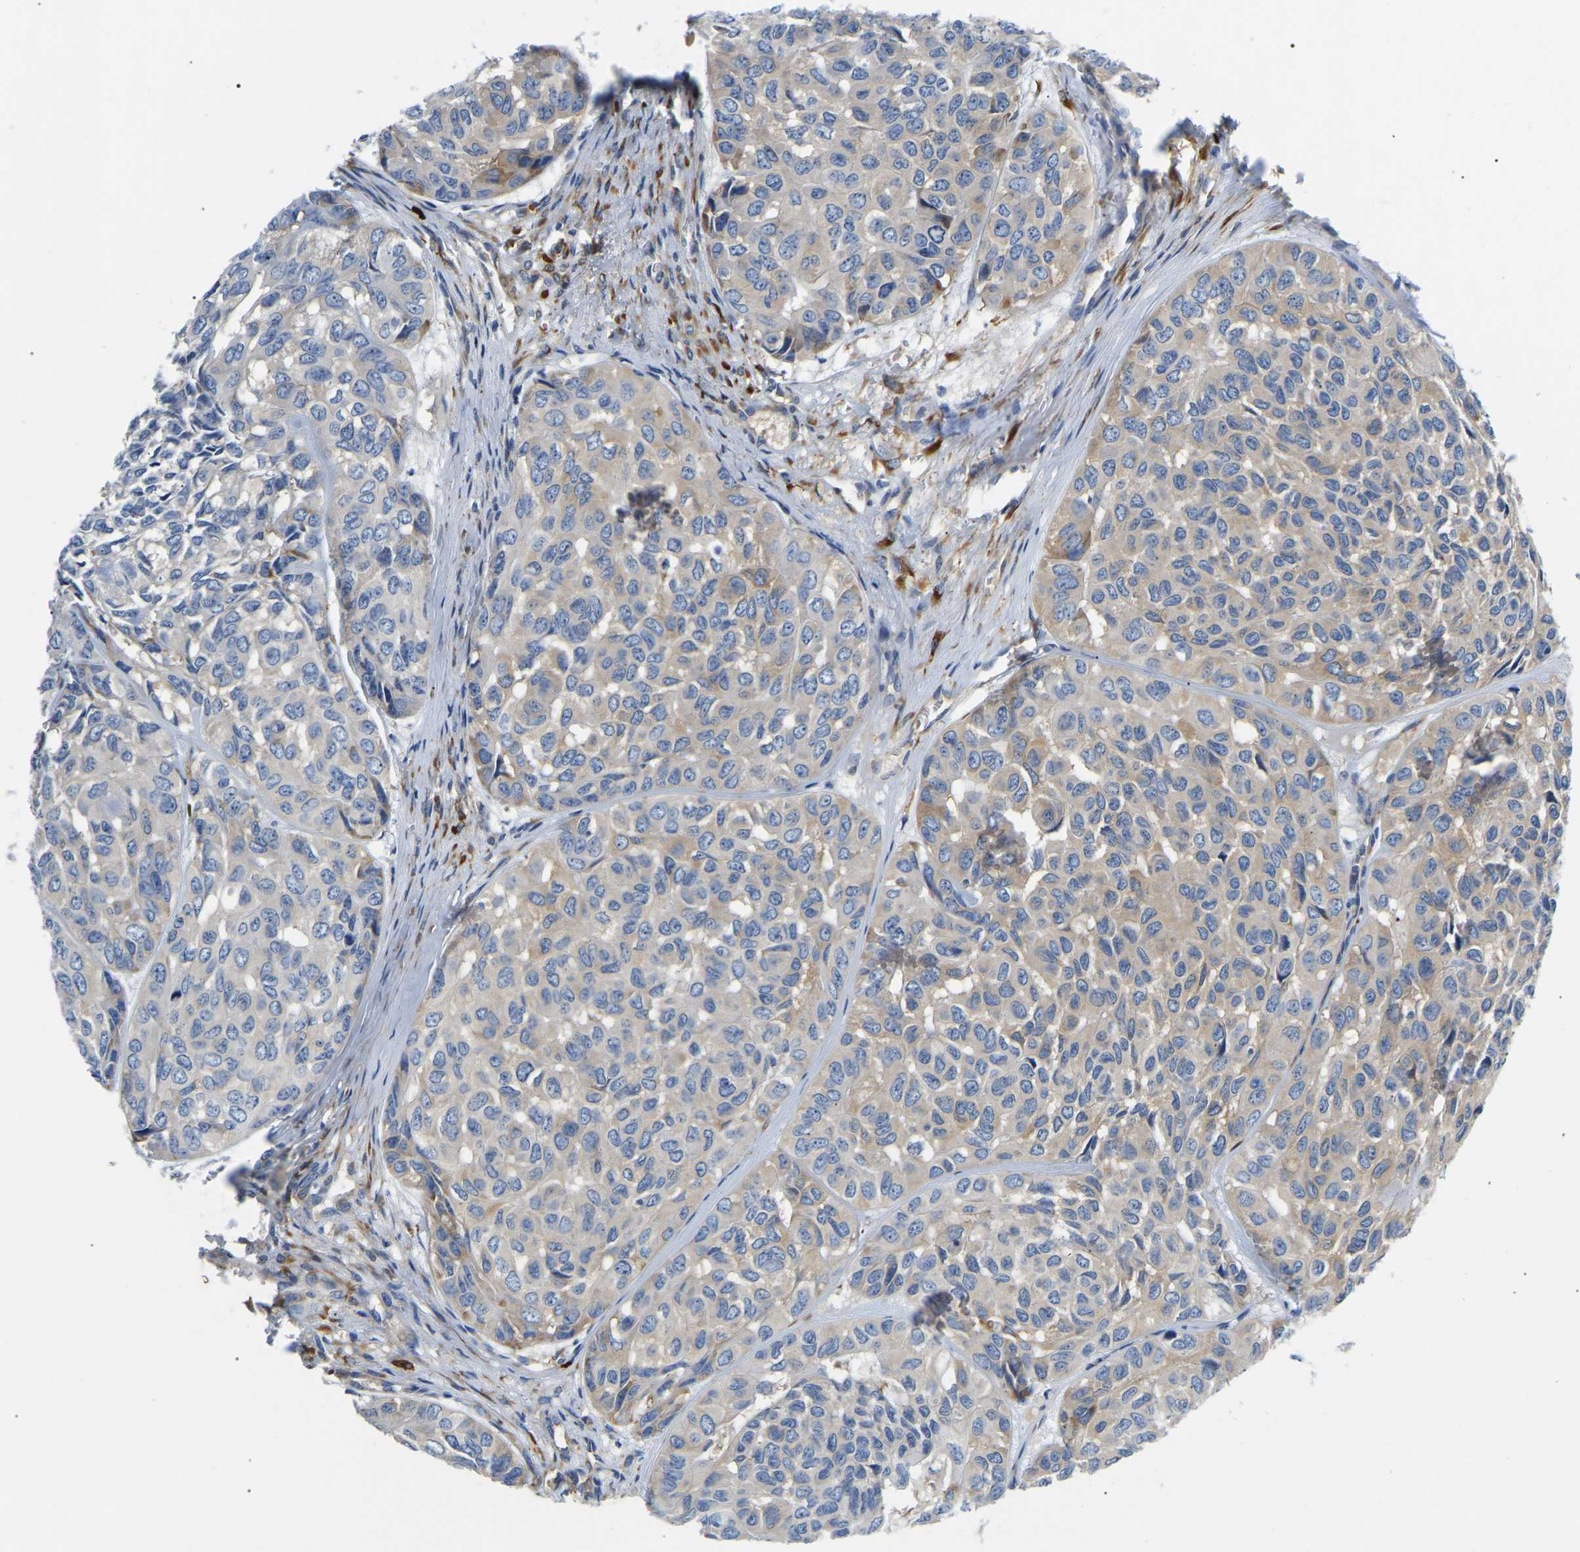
{"staining": {"intensity": "weak", "quantity": "<25%", "location": "cytoplasmic/membranous"}, "tissue": "head and neck cancer", "cell_type": "Tumor cells", "image_type": "cancer", "snomed": [{"axis": "morphology", "description": "Adenocarcinoma, NOS"}, {"axis": "topography", "description": "Salivary gland, NOS"}, {"axis": "topography", "description": "Head-Neck"}], "caption": "Human head and neck cancer stained for a protein using IHC exhibits no positivity in tumor cells.", "gene": "DUSP8", "patient": {"sex": "female", "age": 76}}